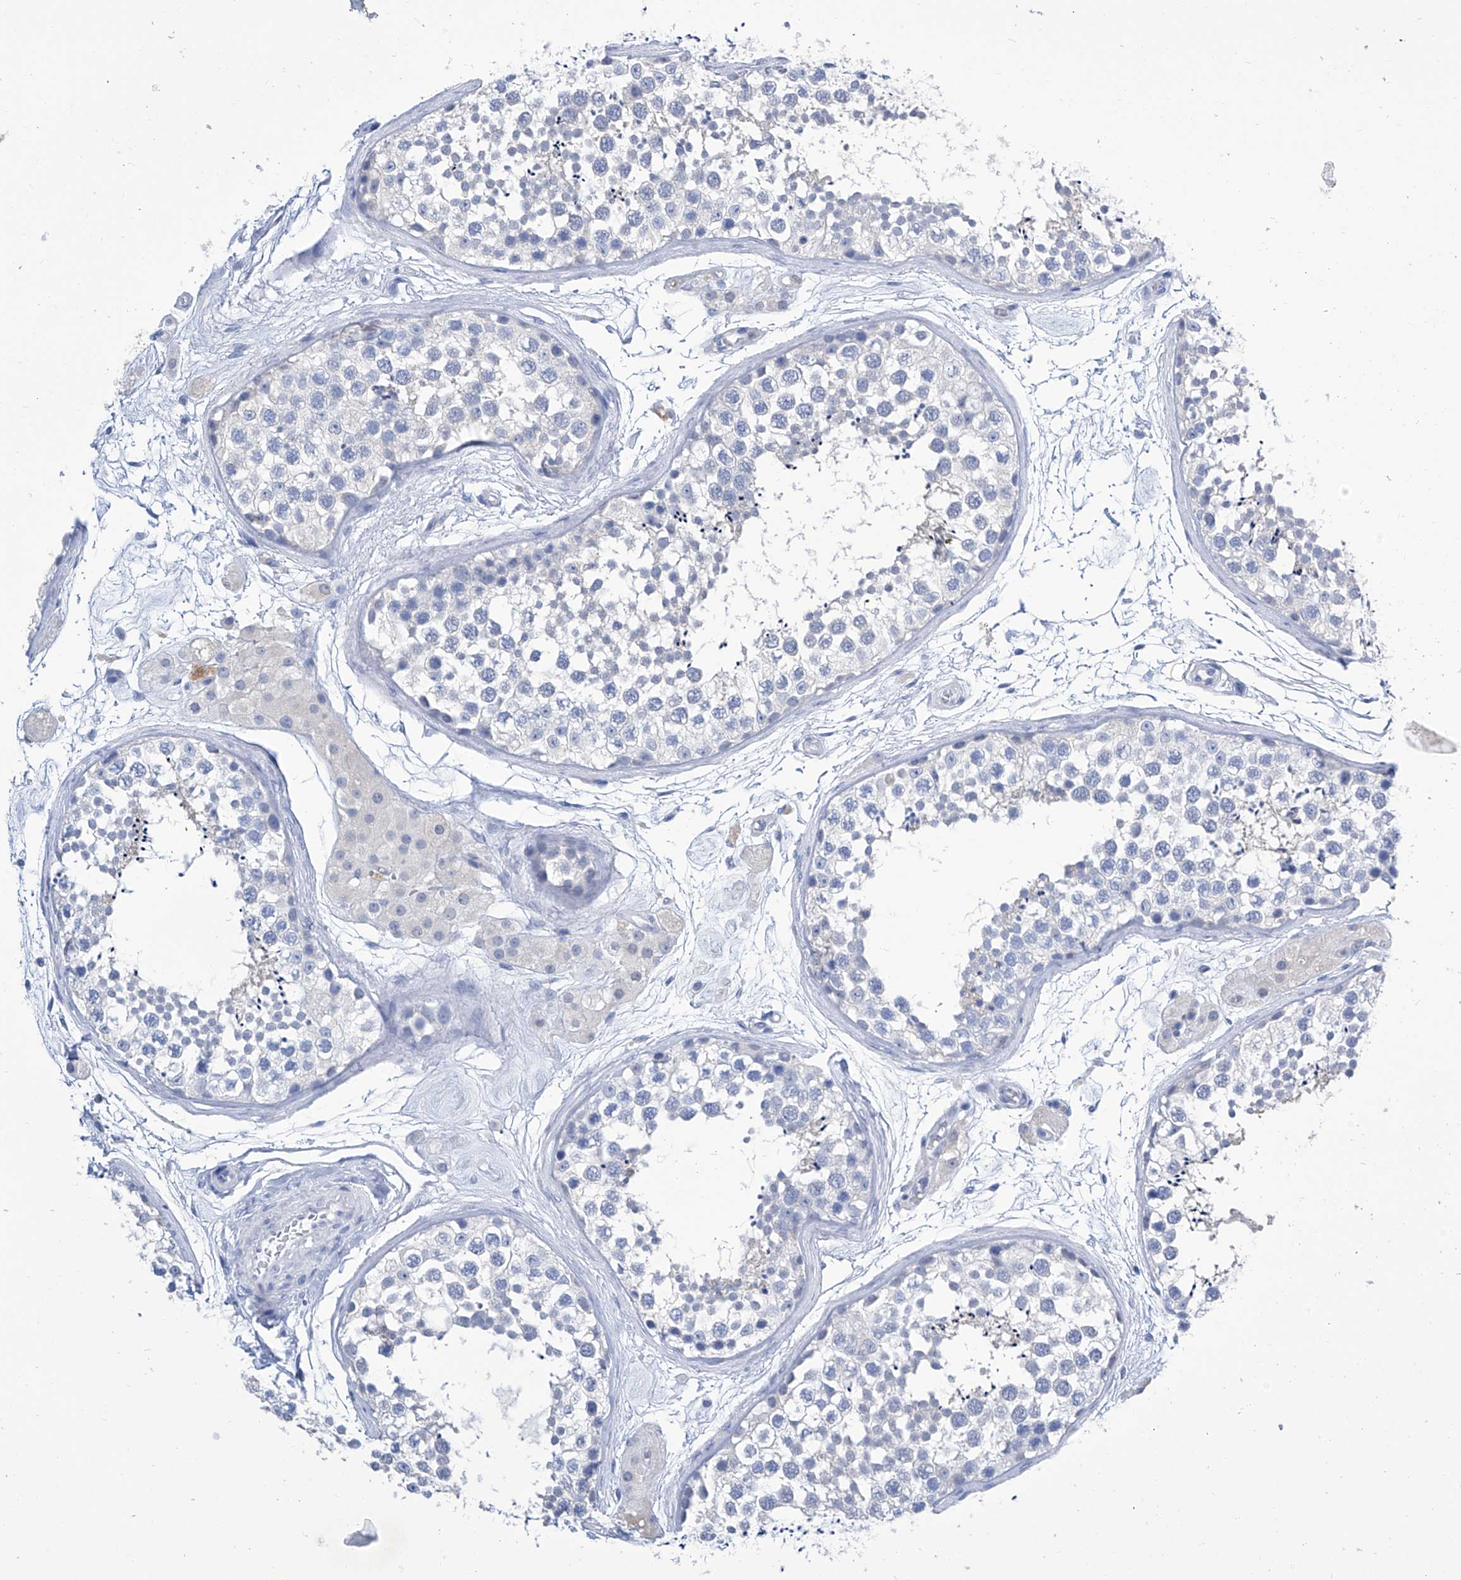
{"staining": {"intensity": "negative", "quantity": "none", "location": "none"}, "tissue": "testis", "cell_type": "Cells in seminiferous ducts", "image_type": "normal", "snomed": [{"axis": "morphology", "description": "Normal tissue, NOS"}, {"axis": "topography", "description": "Testis"}], "caption": "IHC micrograph of unremarkable testis: testis stained with DAB (3,3'-diaminobenzidine) shows no significant protein positivity in cells in seminiferous ducts.", "gene": "IMPA2", "patient": {"sex": "male", "age": 56}}